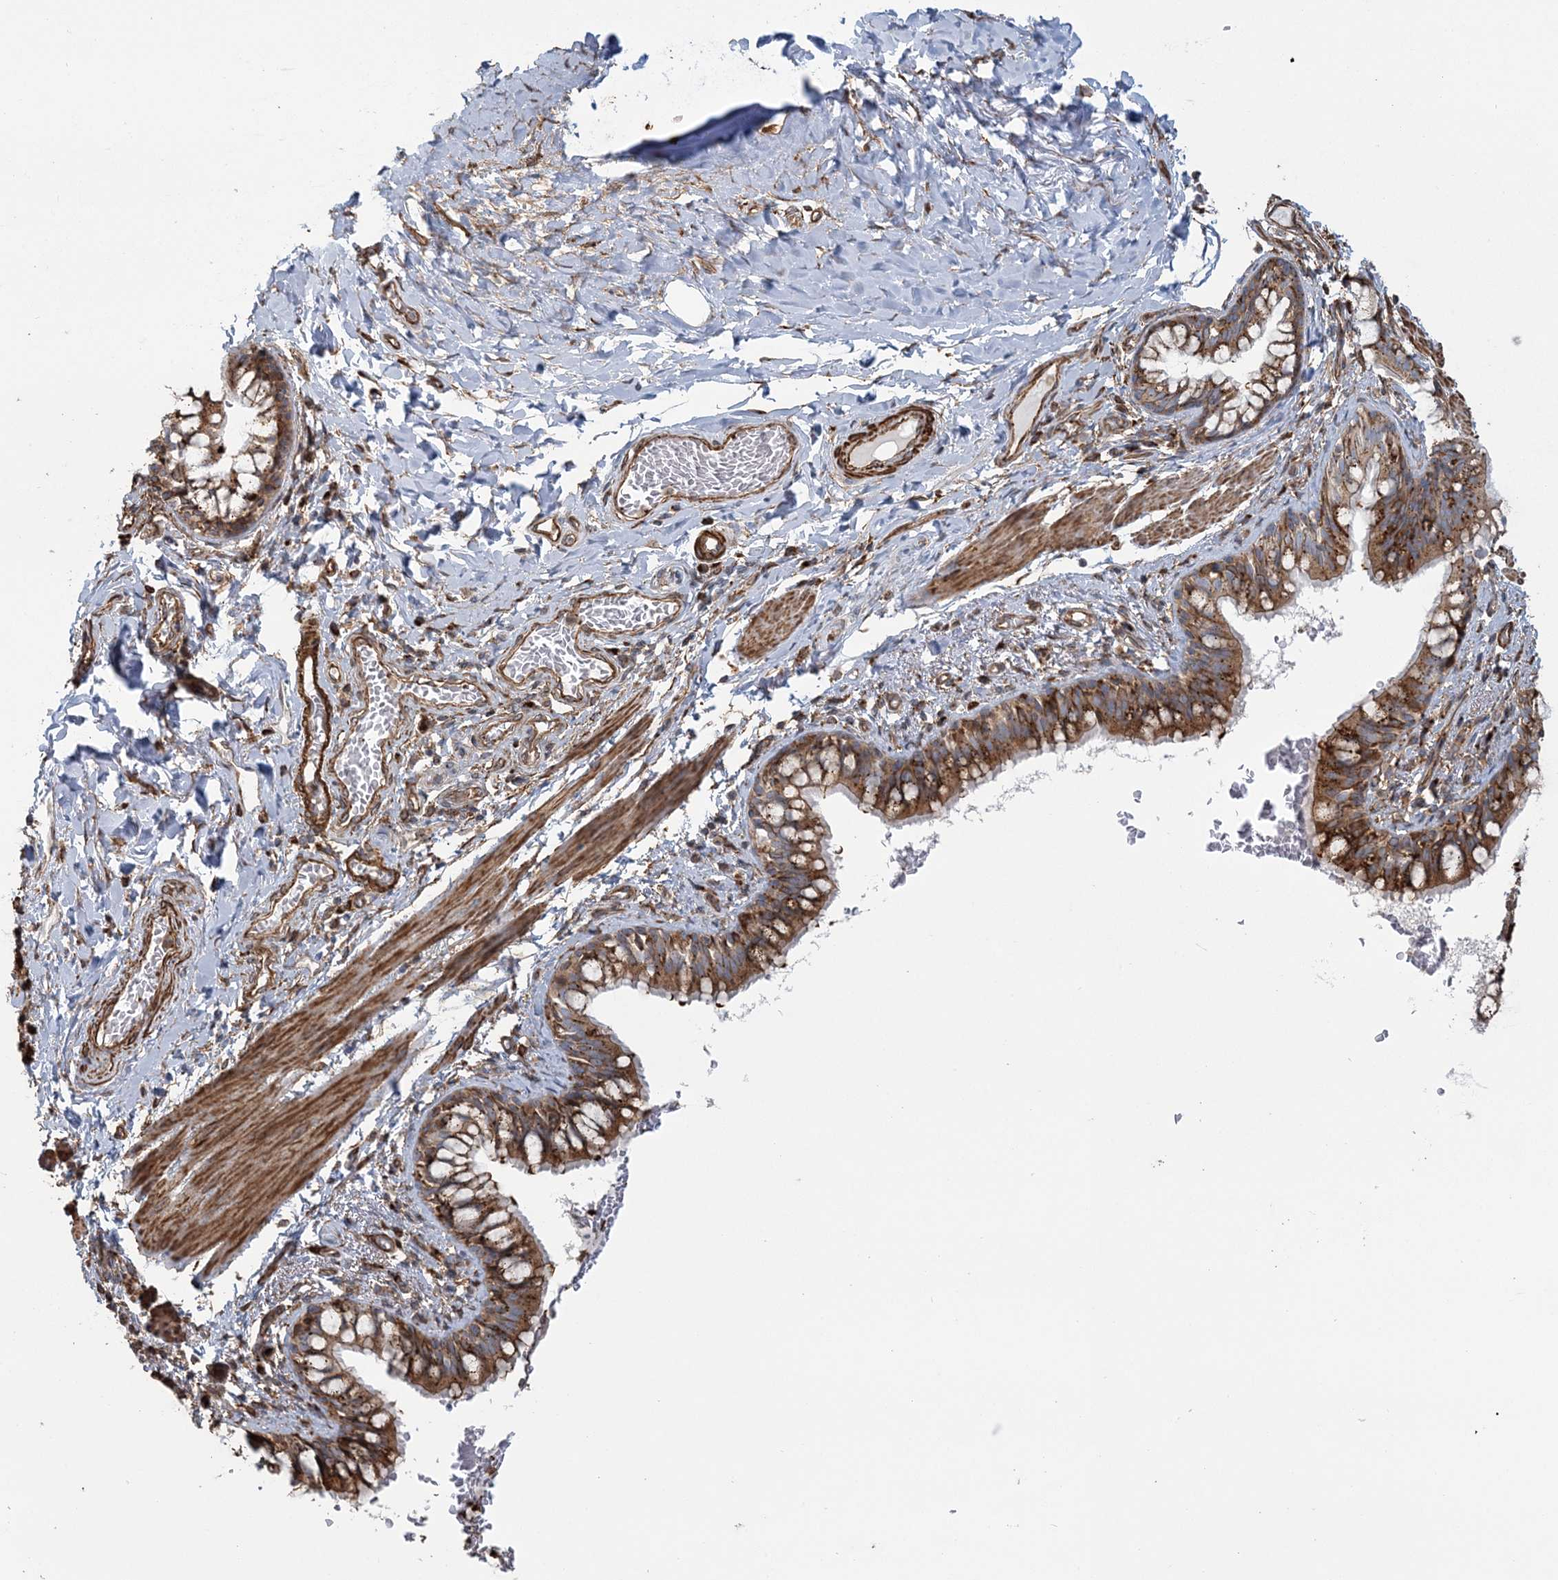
{"staining": {"intensity": "moderate", "quantity": ">75%", "location": "cytoplasmic/membranous"}, "tissue": "bronchus", "cell_type": "Respiratory epithelial cells", "image_type": "normal", "snomed": [{"axis": "morphology", "description": "Normal tissue, NOS"}, {"axis": "topography", "description": "Cartilage tissue"}, {"axis": "topography", "description": "Bronchus"}], "caption": "Respiratory epithelial cells display medium levels of moderate cytoplasmic/membranous staining in about >75% of cells in normal human bronchus.", "gene": "TRAF3IP2", "patient": {"sex": "female", "age": 36}}